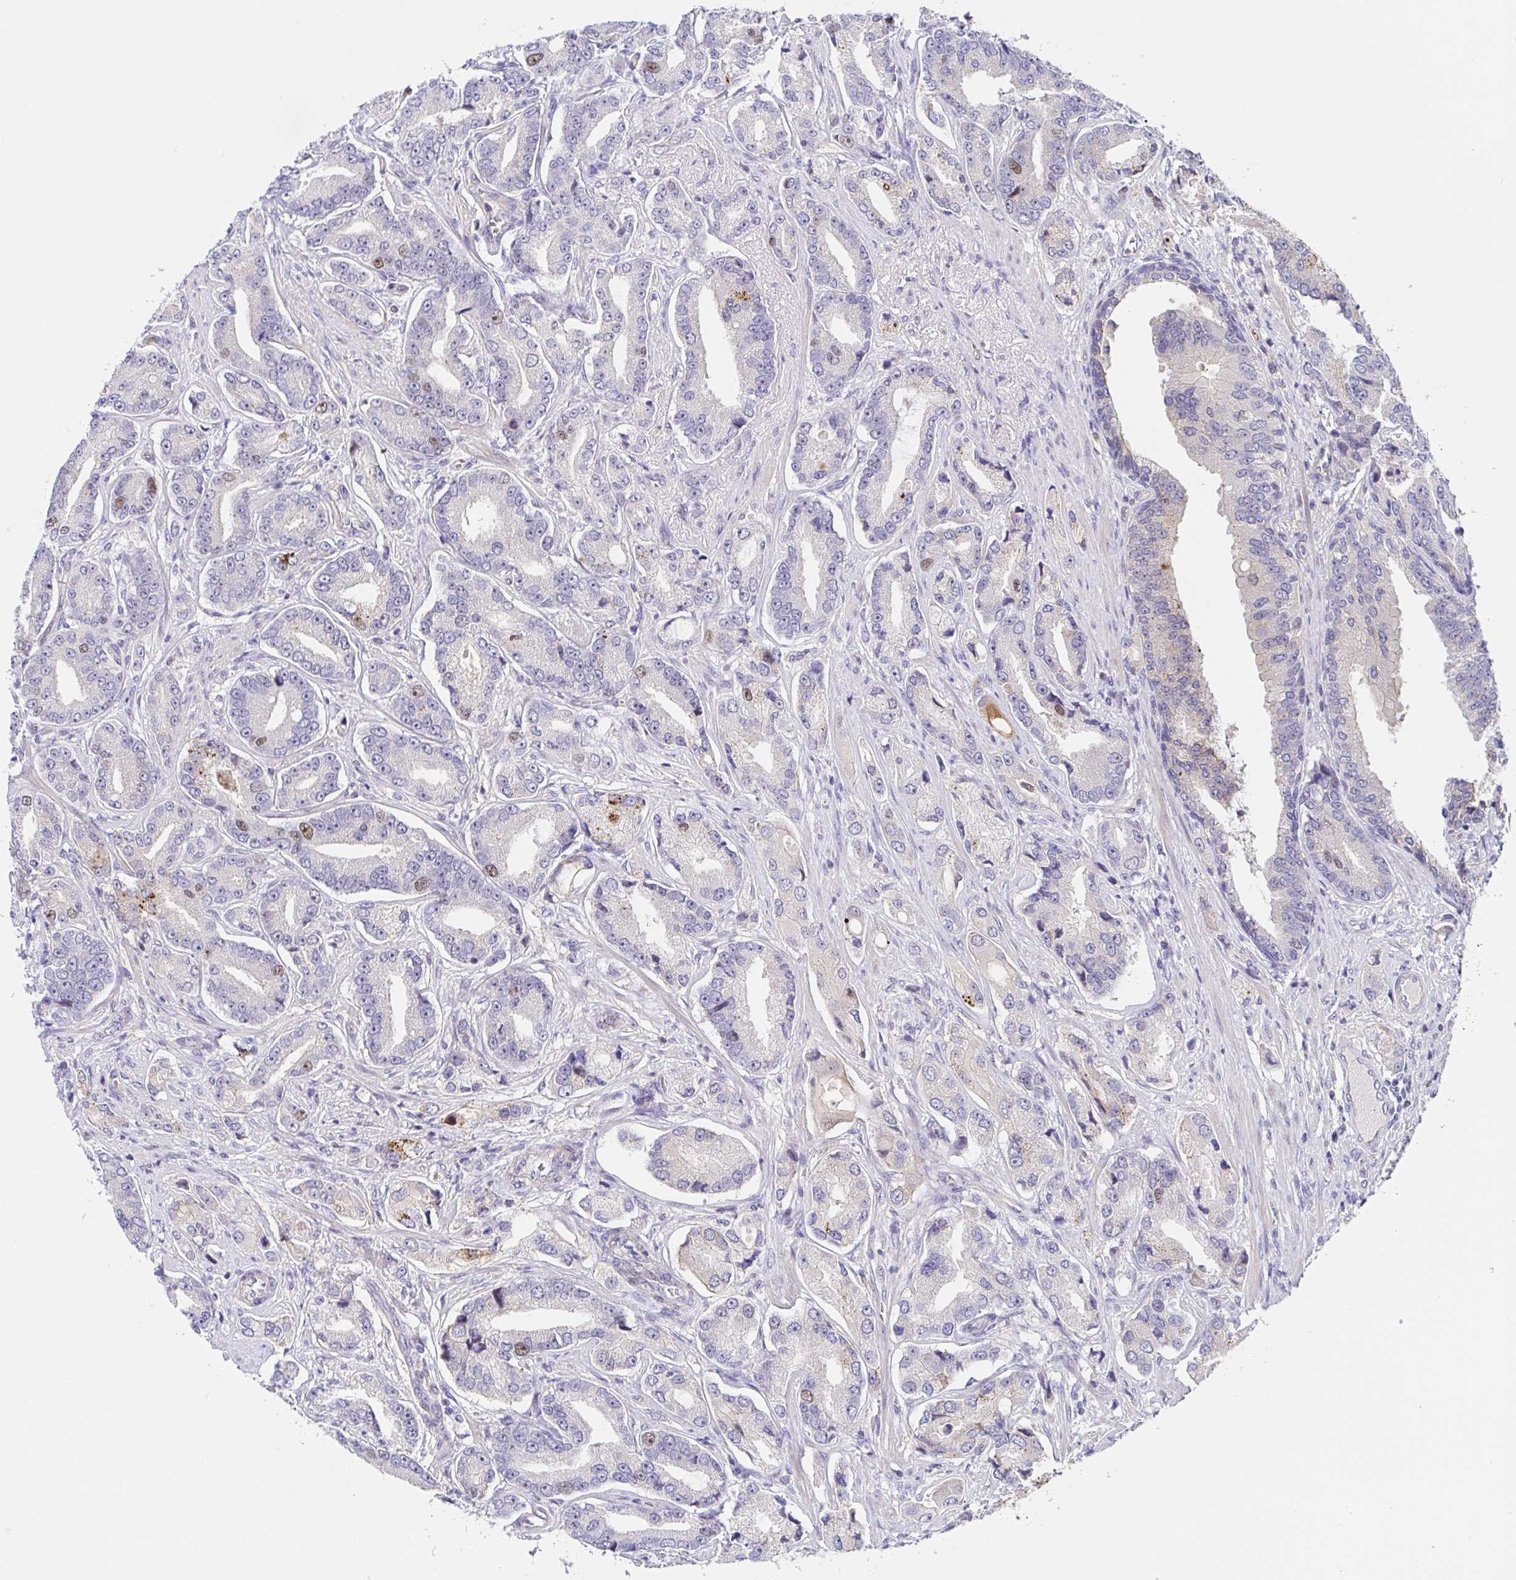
{"staining": {"intensity": "moderate", "quantity": "<25%", "location": "cytoplasmic/membranous"}, "tissue": "prostate cancer", "cell_type": "Tumor cells", "image_type": "cancer", "snomed": [{"axis": "morphology", "description": "Adenocarcinoma, High grade"}, {"axis": "topography", "description": "Prostate and seminal vesicle, NOS"}], "caption": "About <25% of tumor cells in human prostate high-grade adenocarcinoma display moderate cytoplasmic/membranous protein expression as visualized by brown immunohistochemical staining.", "gene": "TIMELESS", "patient": {"sex": "male", "age": 61}}